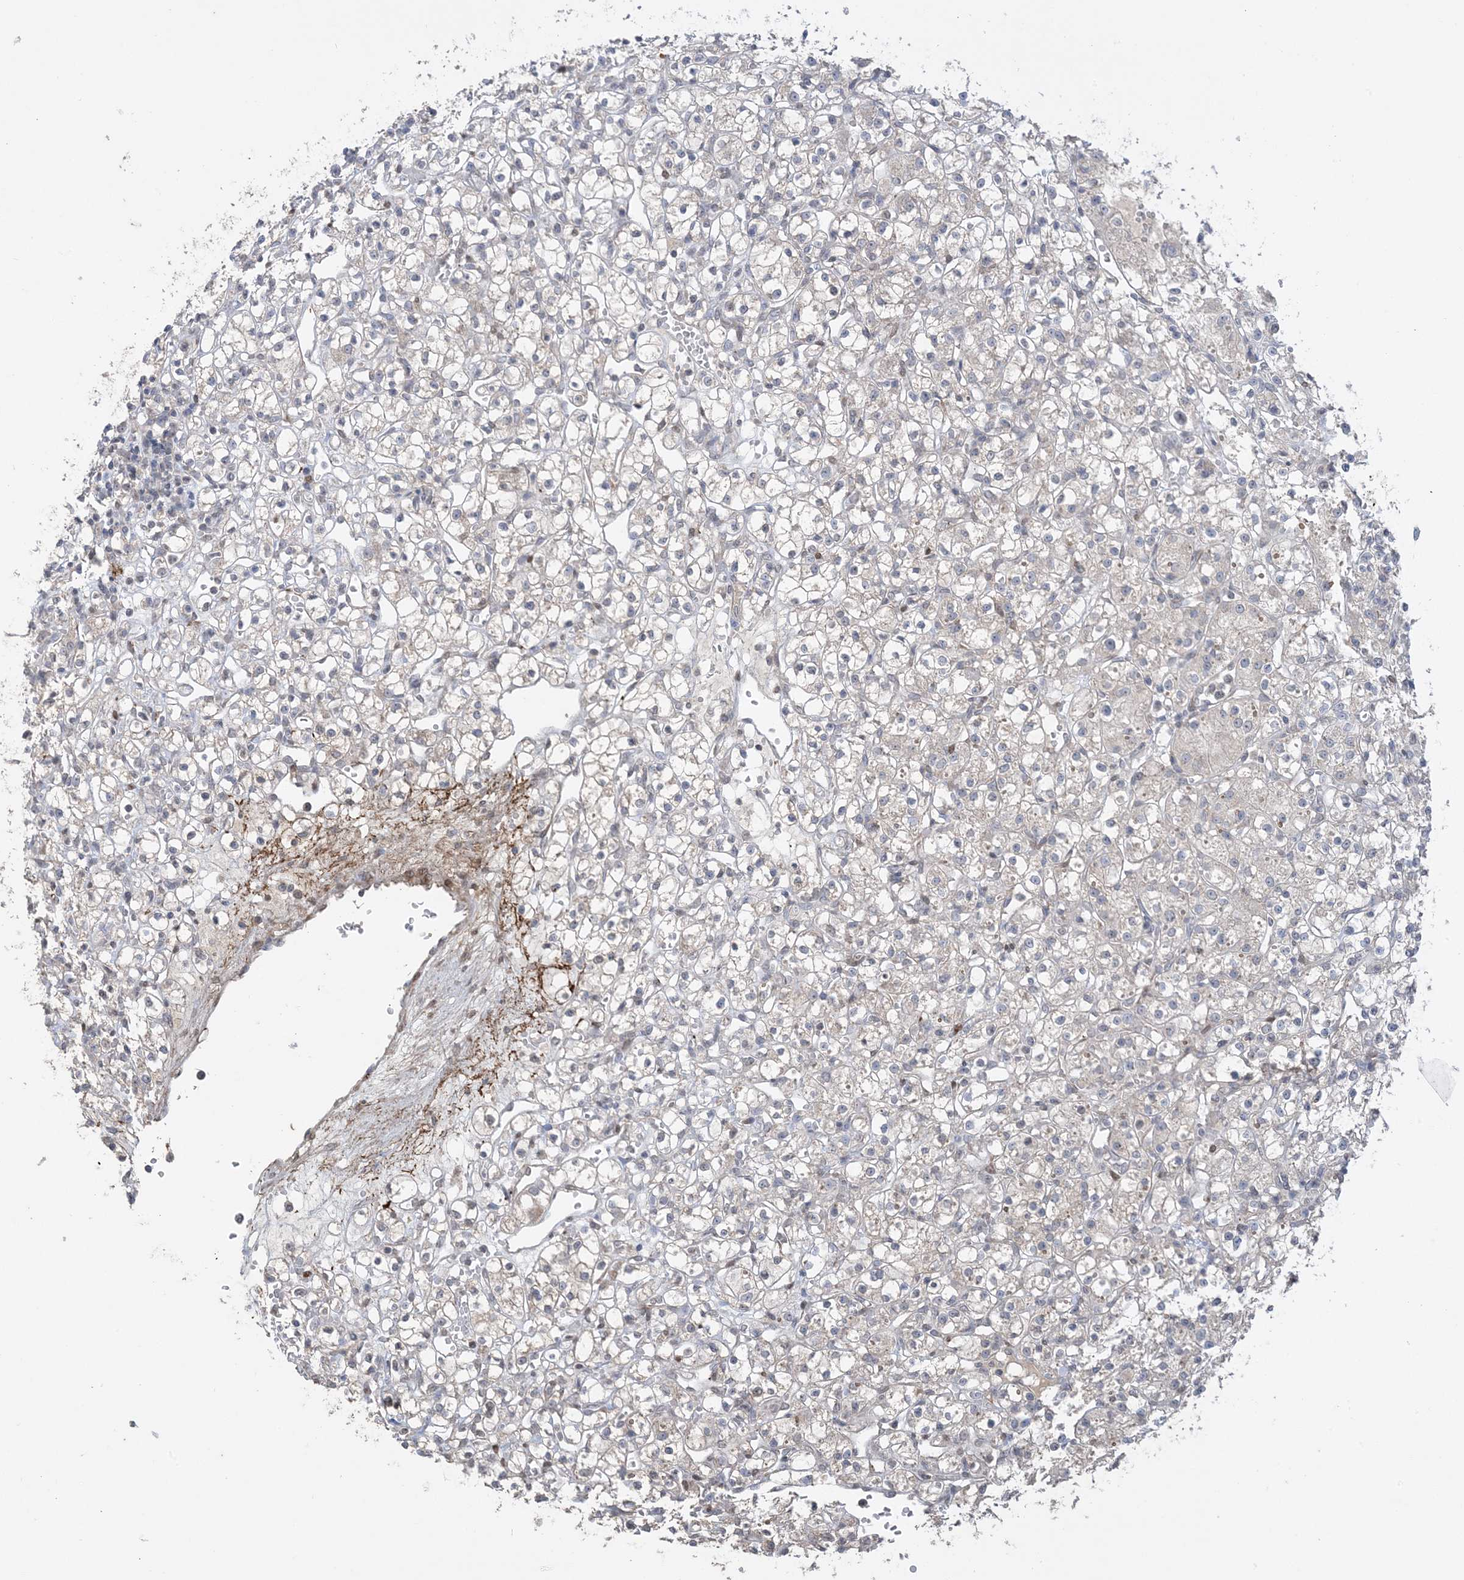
{"staining": {"intensity": "negative", "quantity": "none", "location": "none"}, "tissue": "renal cancer", "cell_type": "Tumor cells", "image_type": "cancer", "snomed": [{"axis": "morphology", "description": "Adenocarcinoma, NOS"}, {"axis": "topography", "description": "Kidney"}], "caption": "The immunohistochemistry (IHC) photomicrograph has no significant staining in tumor cells of renal adenocarcinoma tissue.", "gene": "XRN1", "patient": {"sex": "female", "age": 59}}